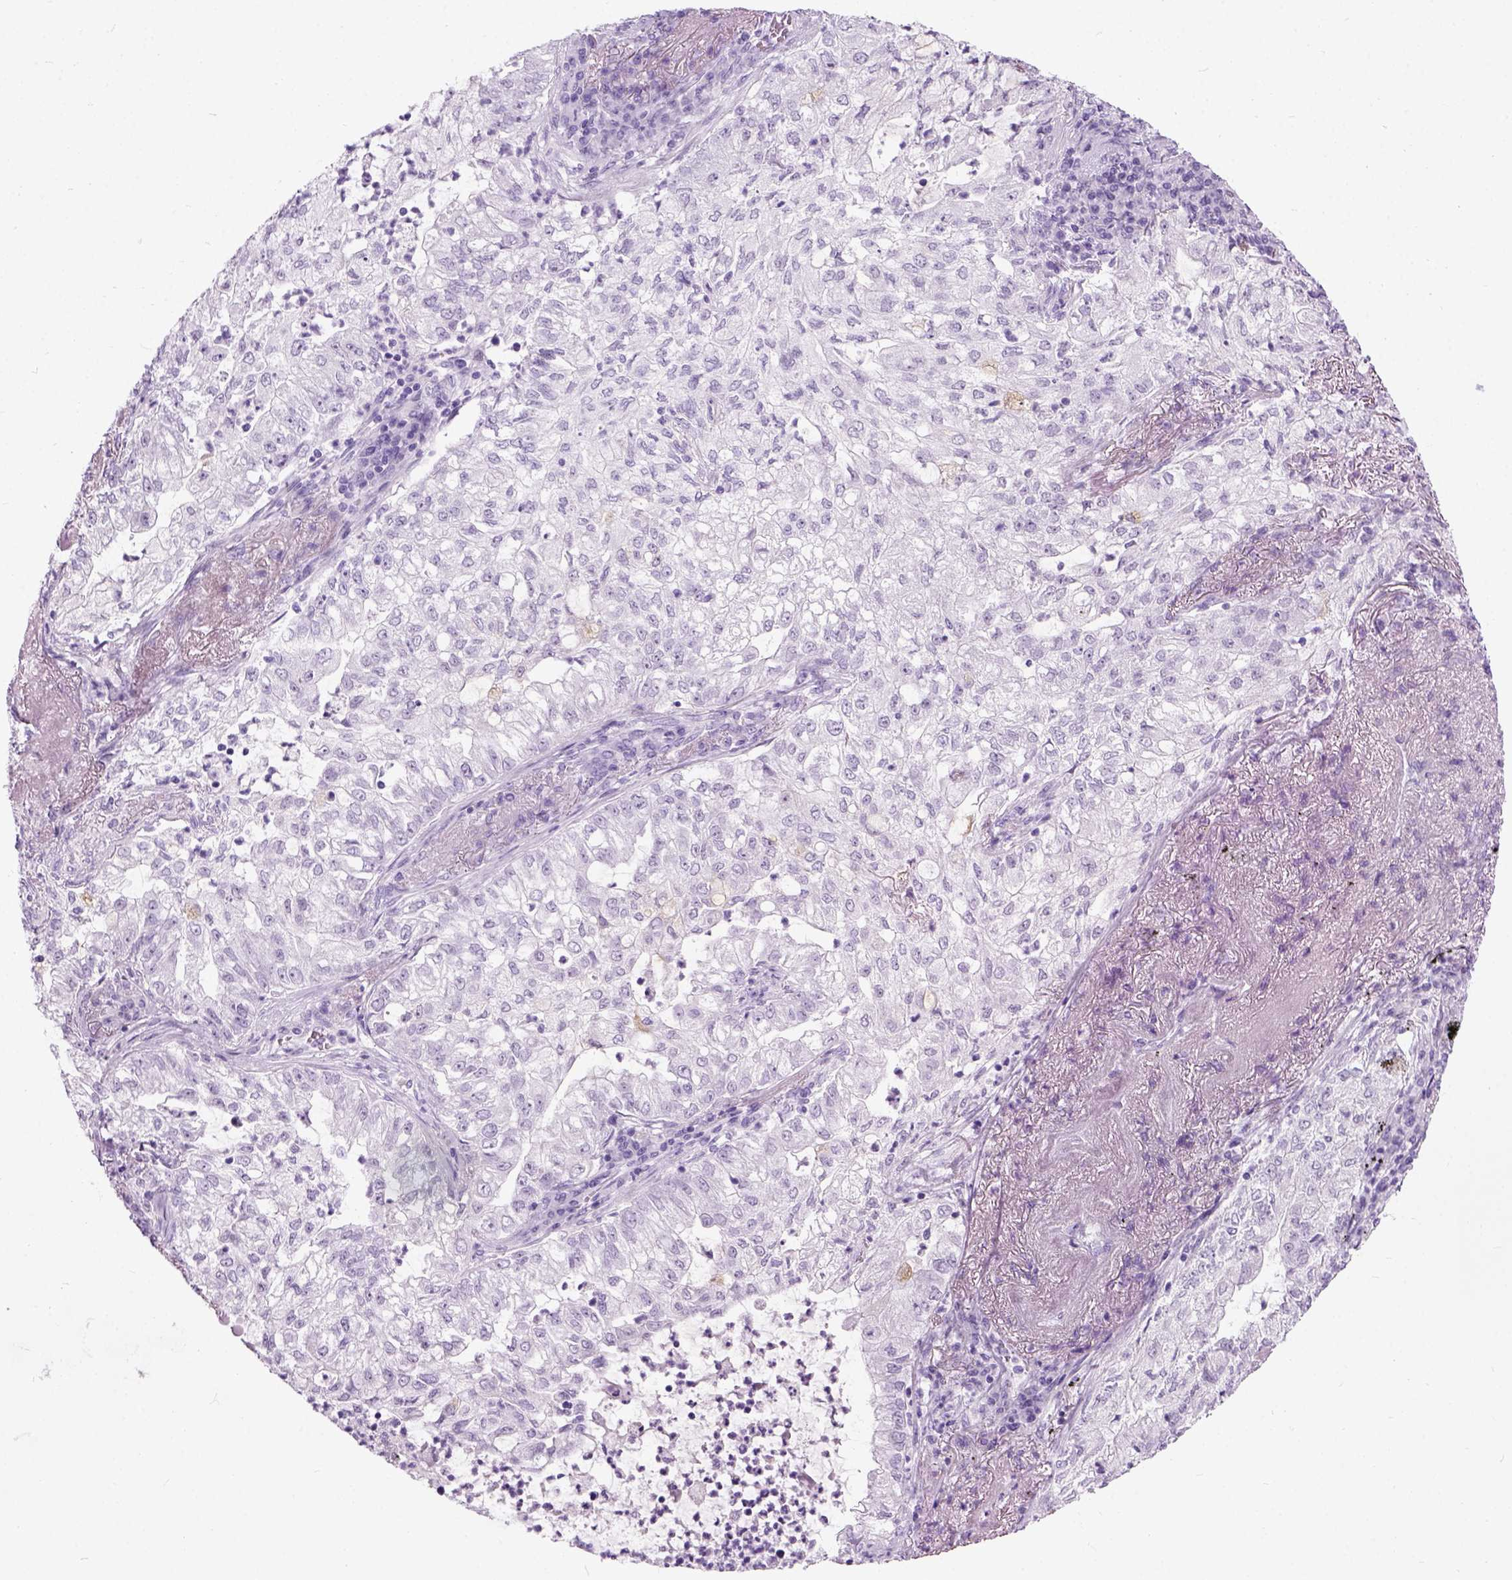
{"staining": {"intensity": "negative", "quantity": "none", "location": "none"}, "tissue": "lung cancer", "cell_type": "Tumor cells", "image_type": "cancer", "snomed": [{"axis": "morphology", "description": "Adenocarcinoma, NOS"}, {"axis": "topography", "description": "Lung"}], "caption": "Lung cancer (adenocarcinoma) was stained to show a protein in brown. There is no significant staining in tumor cells.", "gene": "AXDND1", "patient": {"sex": "female", "age": 73}}